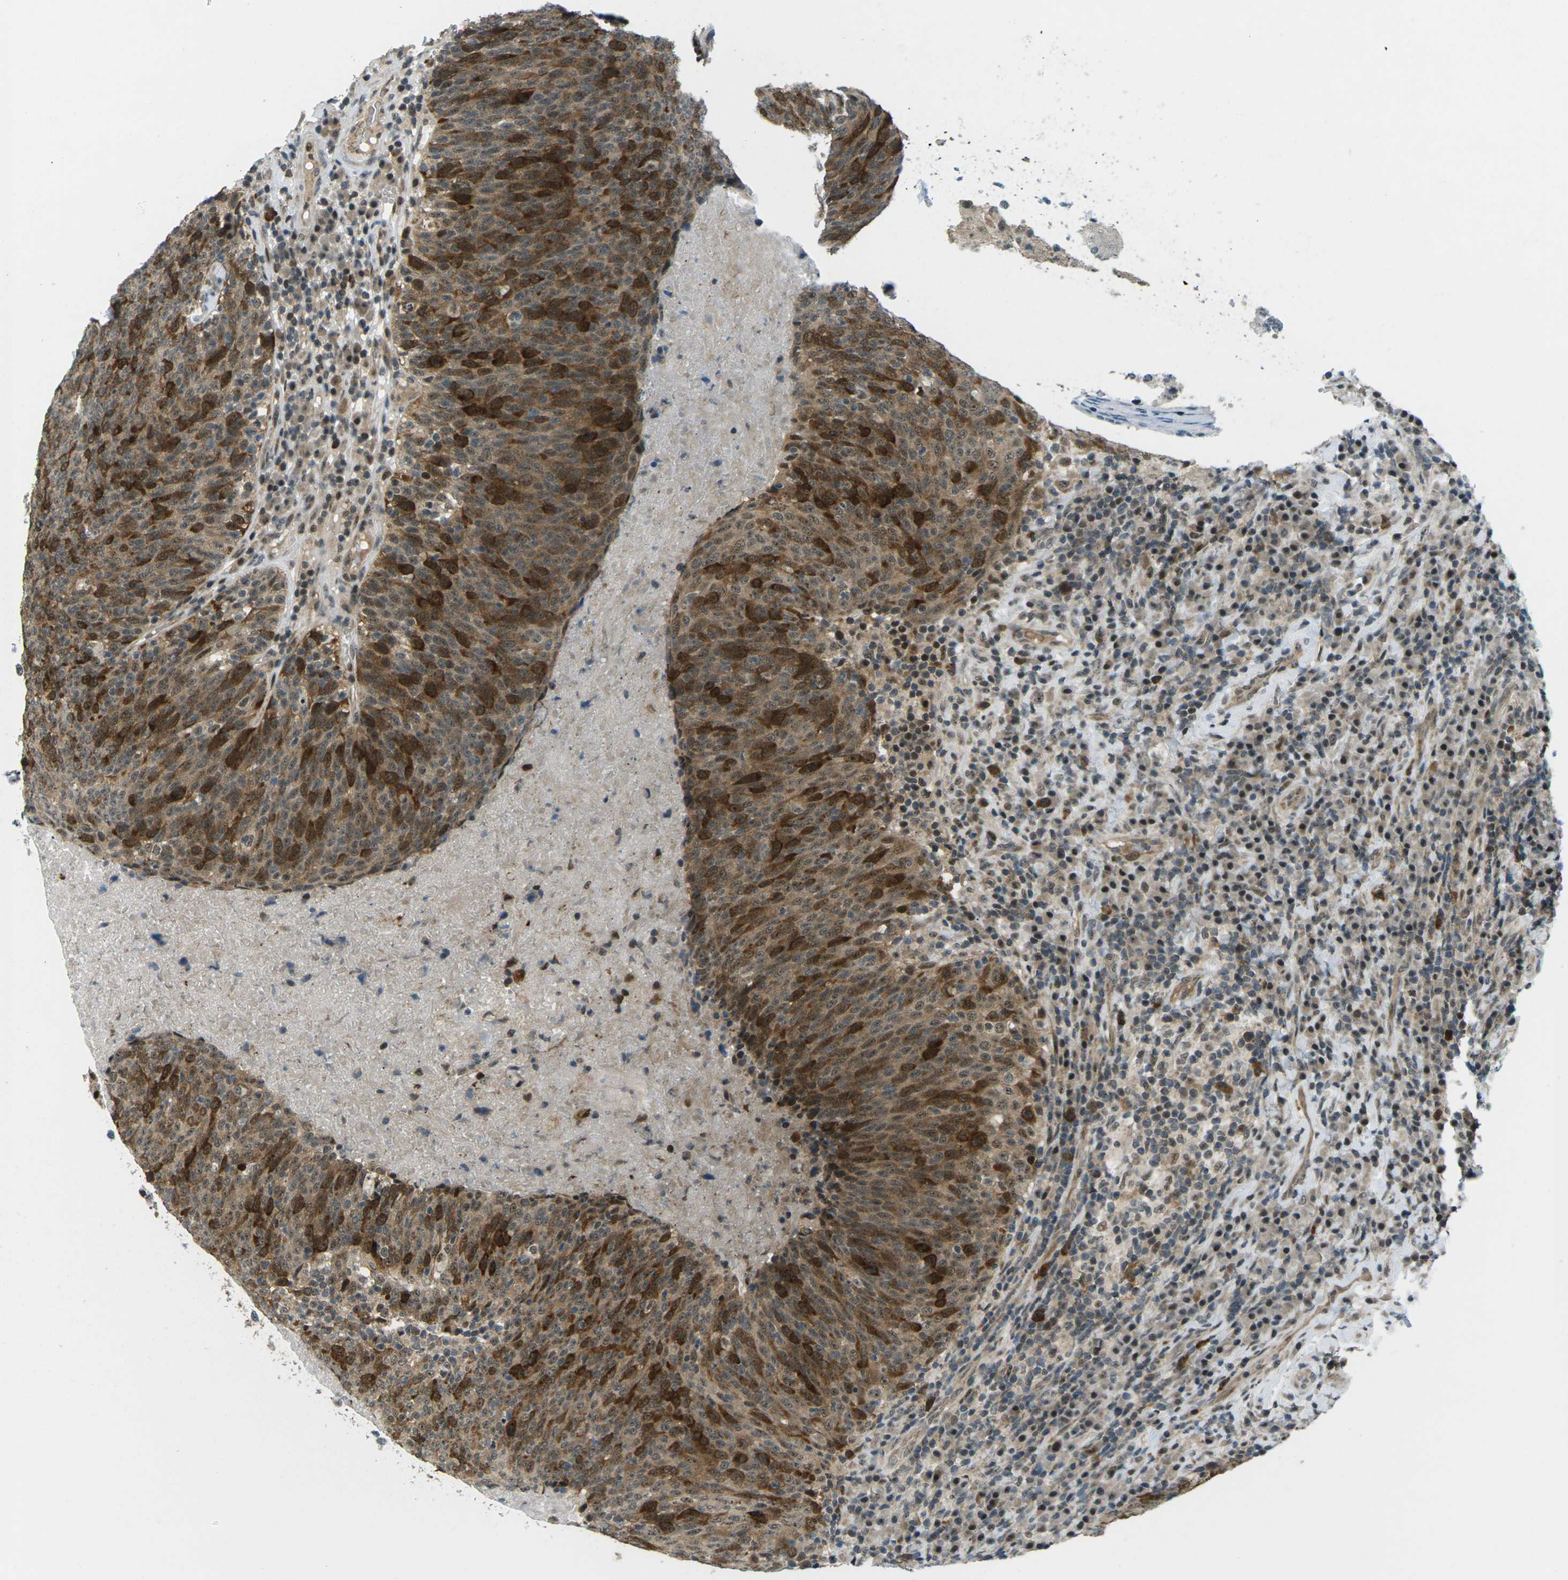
{"staining": {"intensity": "moderate", "quantity": ">75%", "location": "cytoplasmic/membranous,nuclear"}, "tissue": "head and neck cancer", "cell_type": "Tumor cells", "image_type": "cancer", "snomed": [{"axis": "morphology", "description": "Squamous cell carcinoma, NOS"}, {"axis": "morphology", "description": "Squamous cell carcinoma, metastatic, NOS"}, {"axis": "topography", "description": "Lymph node"}, {"axis": "topography", "description": "Head-Neck"}], "caption": "Protein staining by immunohistochemistry (IHC) exhibits moderate cytoplasmic/membranous and nuclear positivity in approximately >75% of tumor cells in head and neck cancer.", "gene": "UBE2S", "patient": {"sex": "male", "age": 62}}